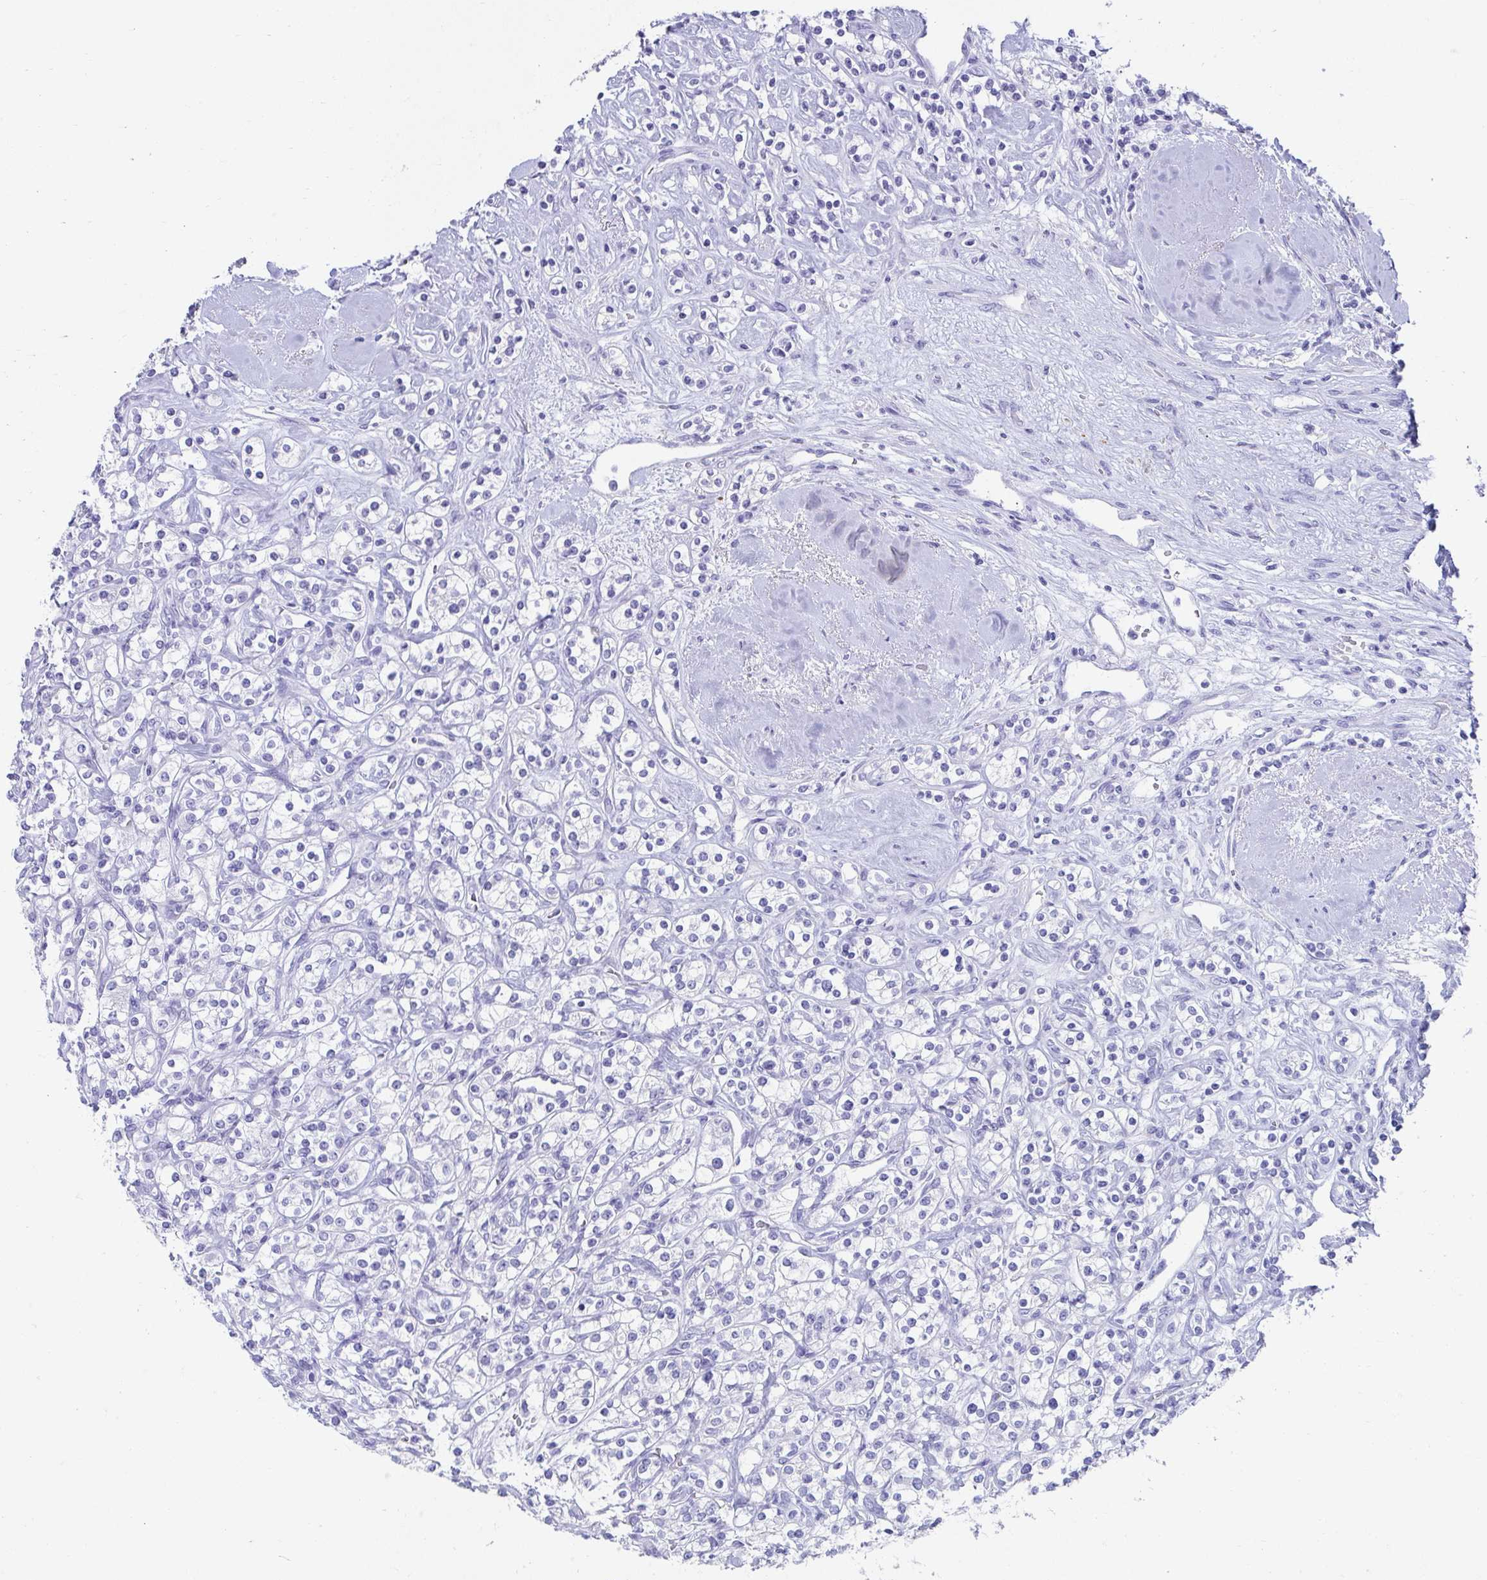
{"staining": {"intensity": "negative", "quantity": "none", "location": "none"}, "tissue": "renal cancer", "cell_type": "Tumor cells", "image_type": "cancer", "snomed": [{"axis": "morphology", "description": "Adenocarcinoma, NOS"}, {"axis": "topography", "description": "Kidney"}], "caption": "Tumor cells are negative for protein expression in human renal cancer. The staining was performed using DAB (3,3'-diaminobenzidine) to visualize the protein expression in brown, while the nuclei were stained in blue with hematoxylin (Magnification: 20x).", "gene": "SEC14L3", "patient": {"sex": "male", "age": 77}}